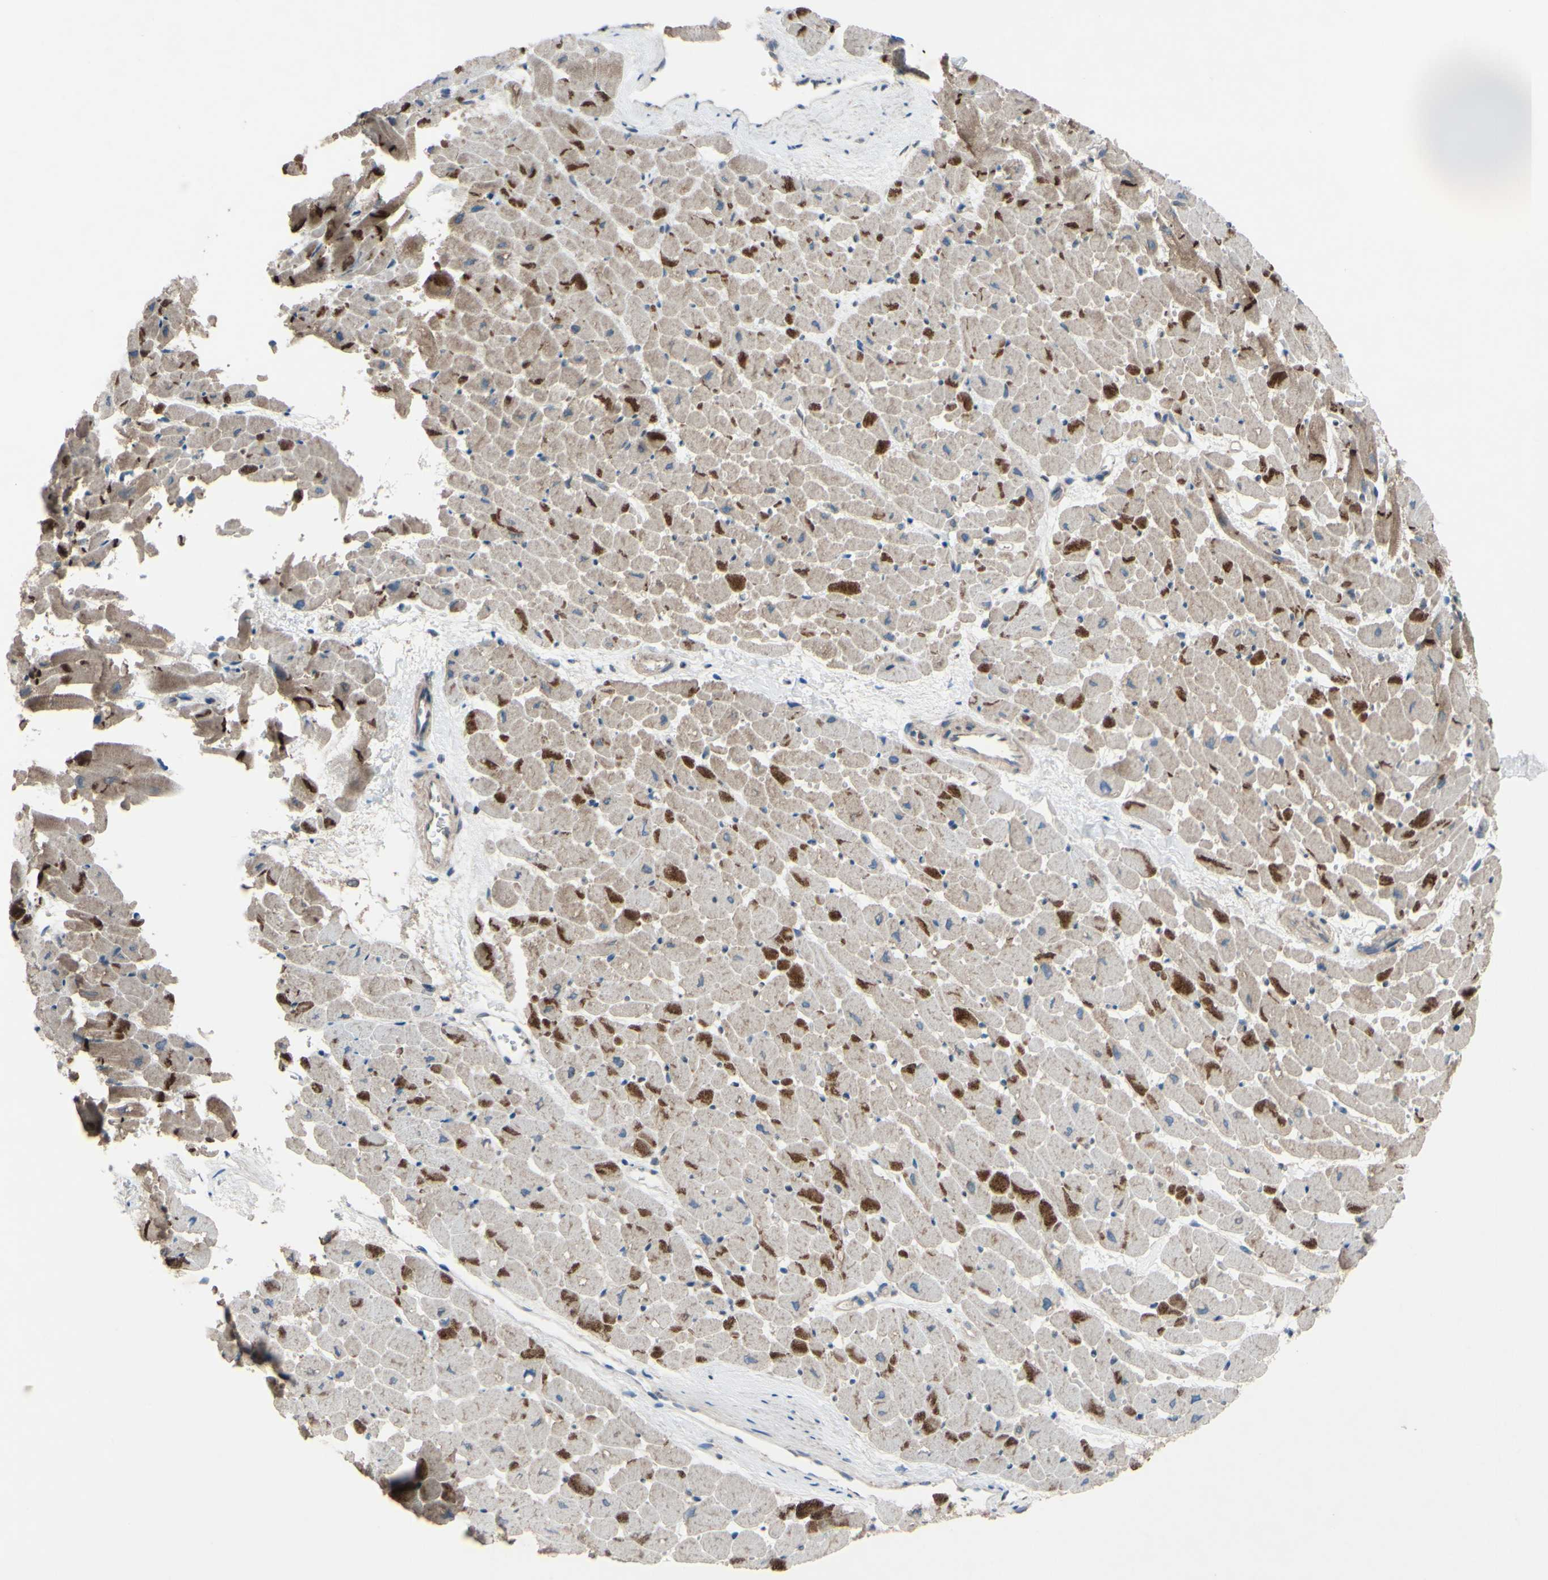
{"staining": {"intensity": "moderate", "quantity": ">75%", "location": "cytoplasmic/membranous"}, "tissue": "heart muscle", "cell_type": "Cardiomyocytes", "image_type": "normal", "snomed": [{"axis": "morphology", "description": "Normal tissue, NOS"}, {"axis": "topography", "description": "Heart"}], "caption": "DAB (3,3'-diaminobenzidine) immunohistochemical staining of unremarkable heart muscle demonstrates moderate cytoplasmic/membranous protein staining in about >75% of cardiomyocytes.", "gene": "CDCP1", "patient": {"sex": "male", "age": 45}}